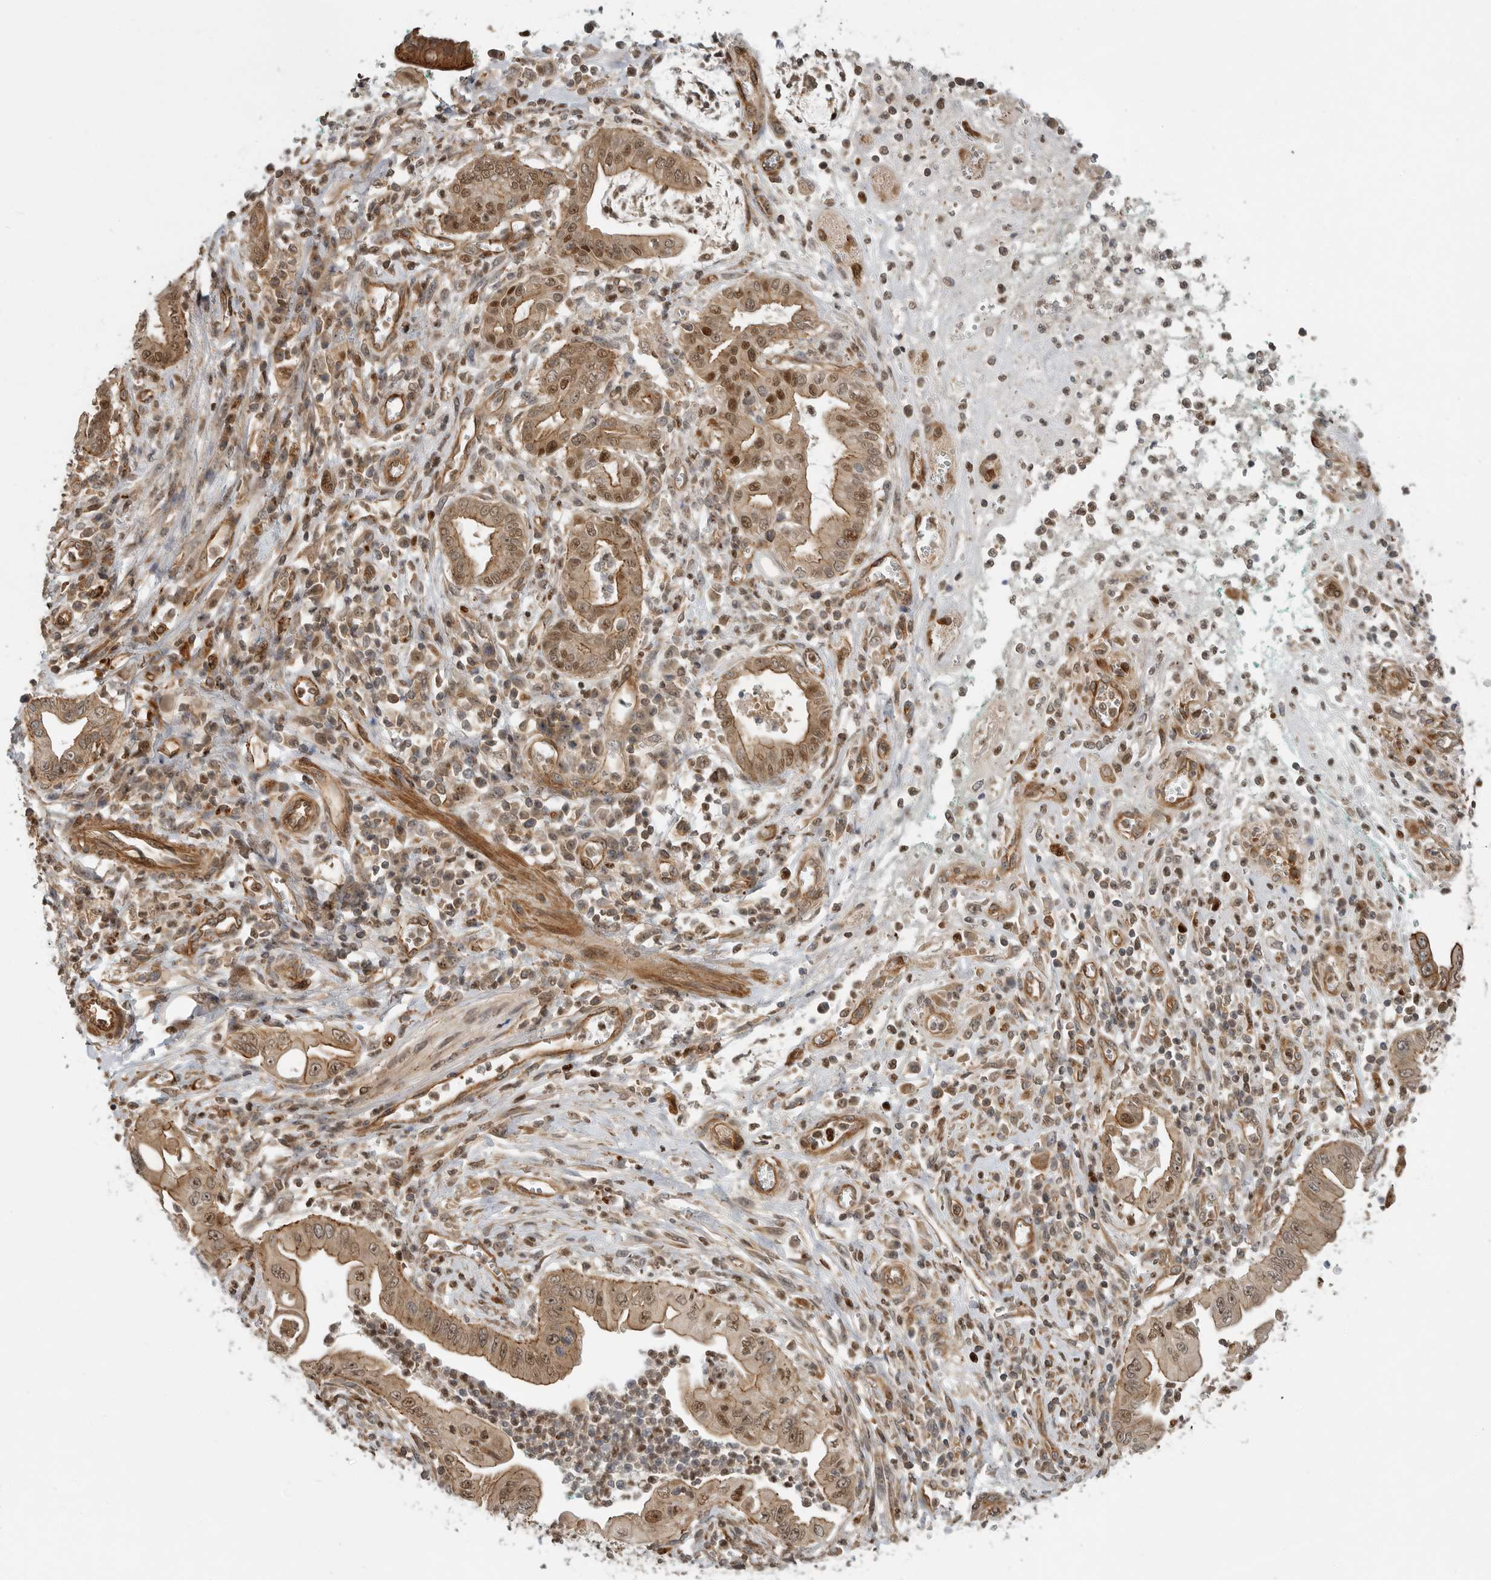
{"staining": {"intensity": "moderate", "quantity": ">75%", "location": "cytoplasmic/membranous,nuclear"}, "tissue": "pancreatic cancer", "cell_type": "Tumor cells", "image_type": "cancer", "snomed": [{"axis": "morphology", "description": "Adenocarcinoma, NOS"}, {"axis": "topography", "description": "Pancreas"}], "caption": "High-power microscopy captured an IHC histopathology image of adenocarcinoma (pancreatic), revealing moderate cytoplasmic/membranous and nuclear expression in approximately >75% of tumor cells. The staining was performed using DAB, with brown indicating positive protein expression. Nuclei are stained blue with hematoxylin.", "gene": "STRAP", "patient": {"sex": "male", "age": 78}}